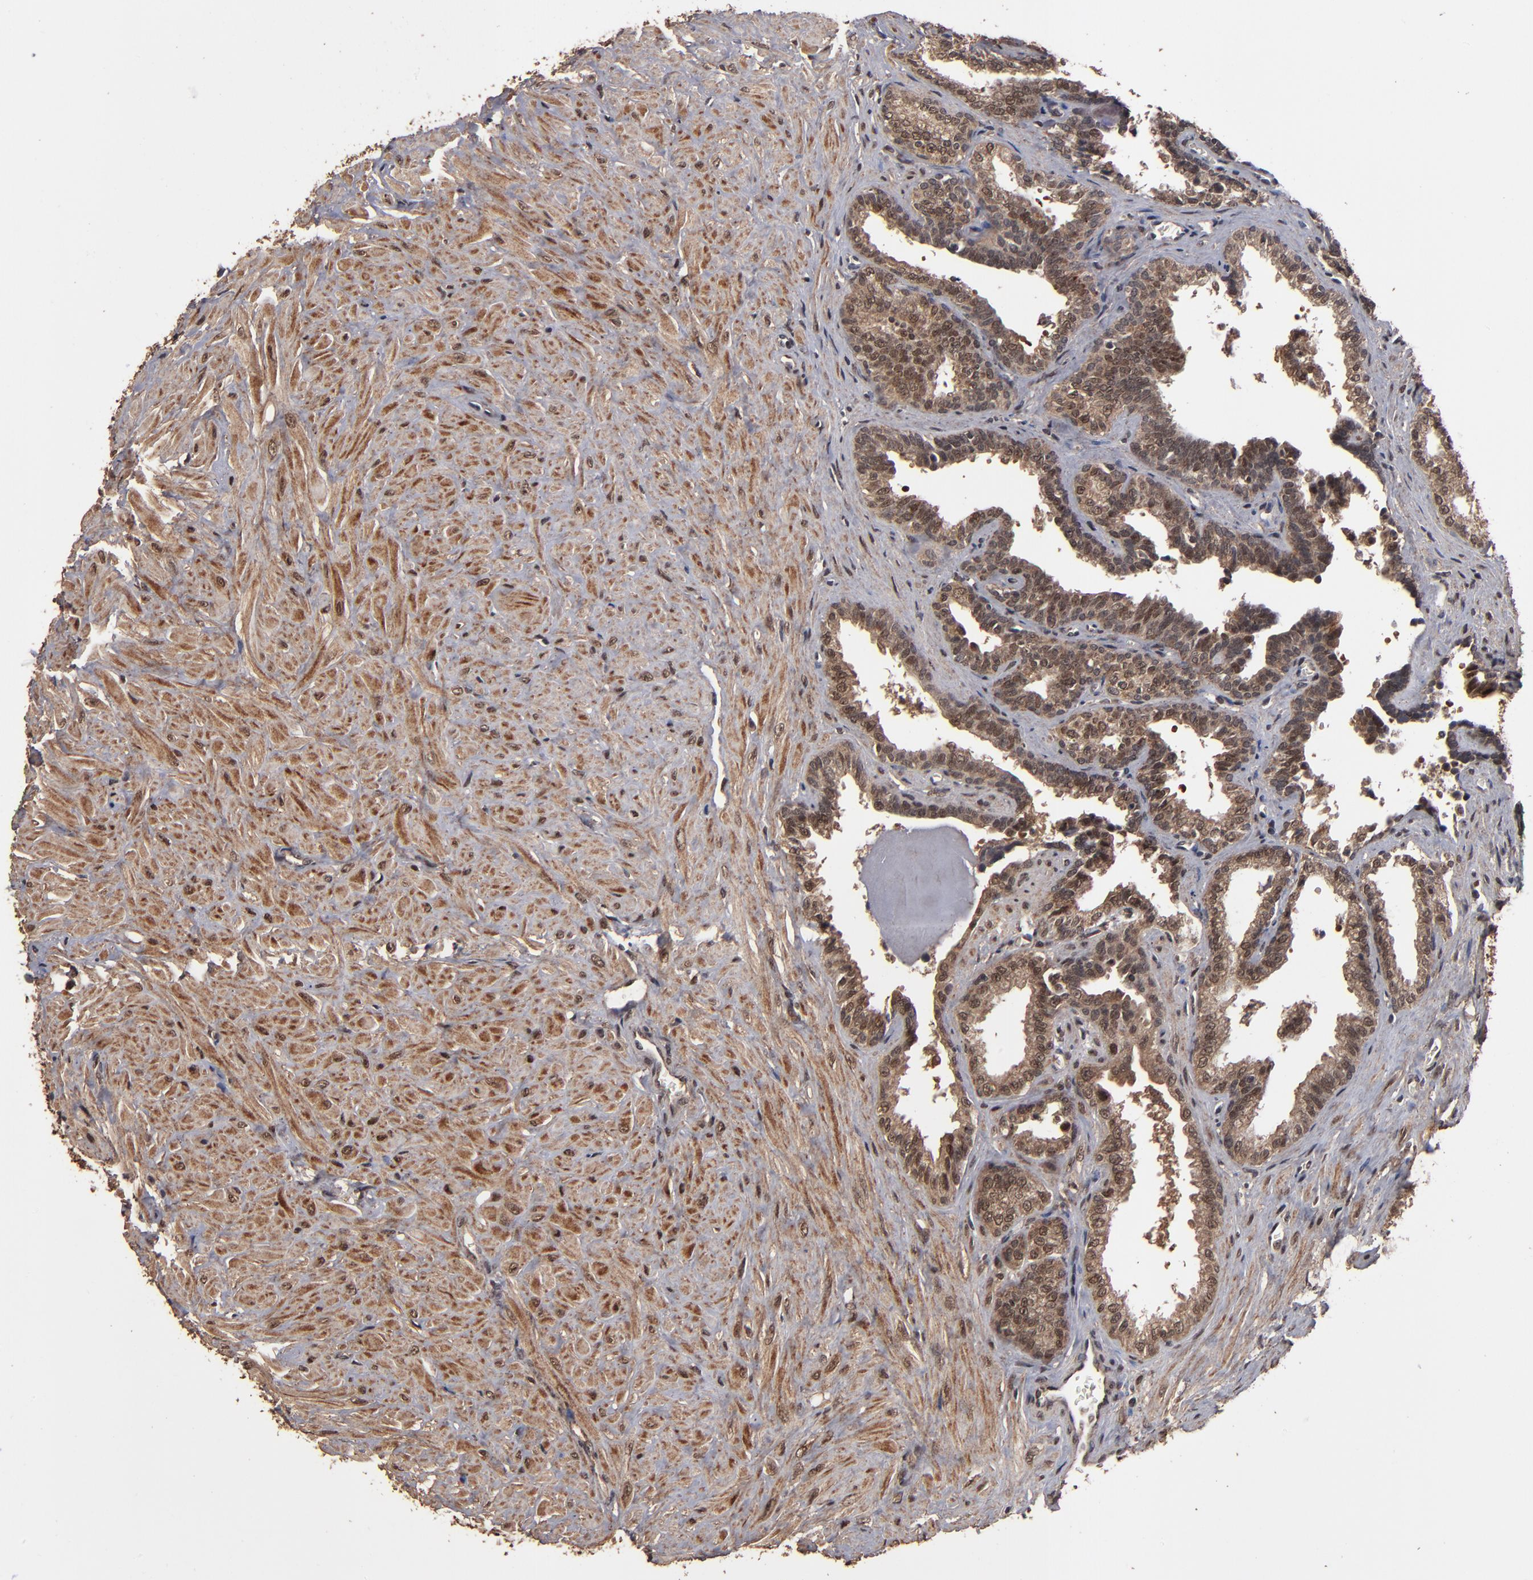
{"staining": {"intensity": "strong", "quantity": ">75%", "location": "cytoplasmic/membranous,nuclear"}, "tissue": "seminal vesicle", "cell_type": "Glandular cells", "image_type": "normal", "snomed": [{"axis": "morphology", "description": "Normal tissue, NOS"}, {"axis": "topography", "description": "Seminal veicle"}], "caption": "A histopathology image of seminal vesicle stained for a protein exhibits strong cytoplasmic/membranous,nuclear brown staining in glandular cells.", "gene": "NXF2B", "patient": {"sex": "male", "age": 26}}